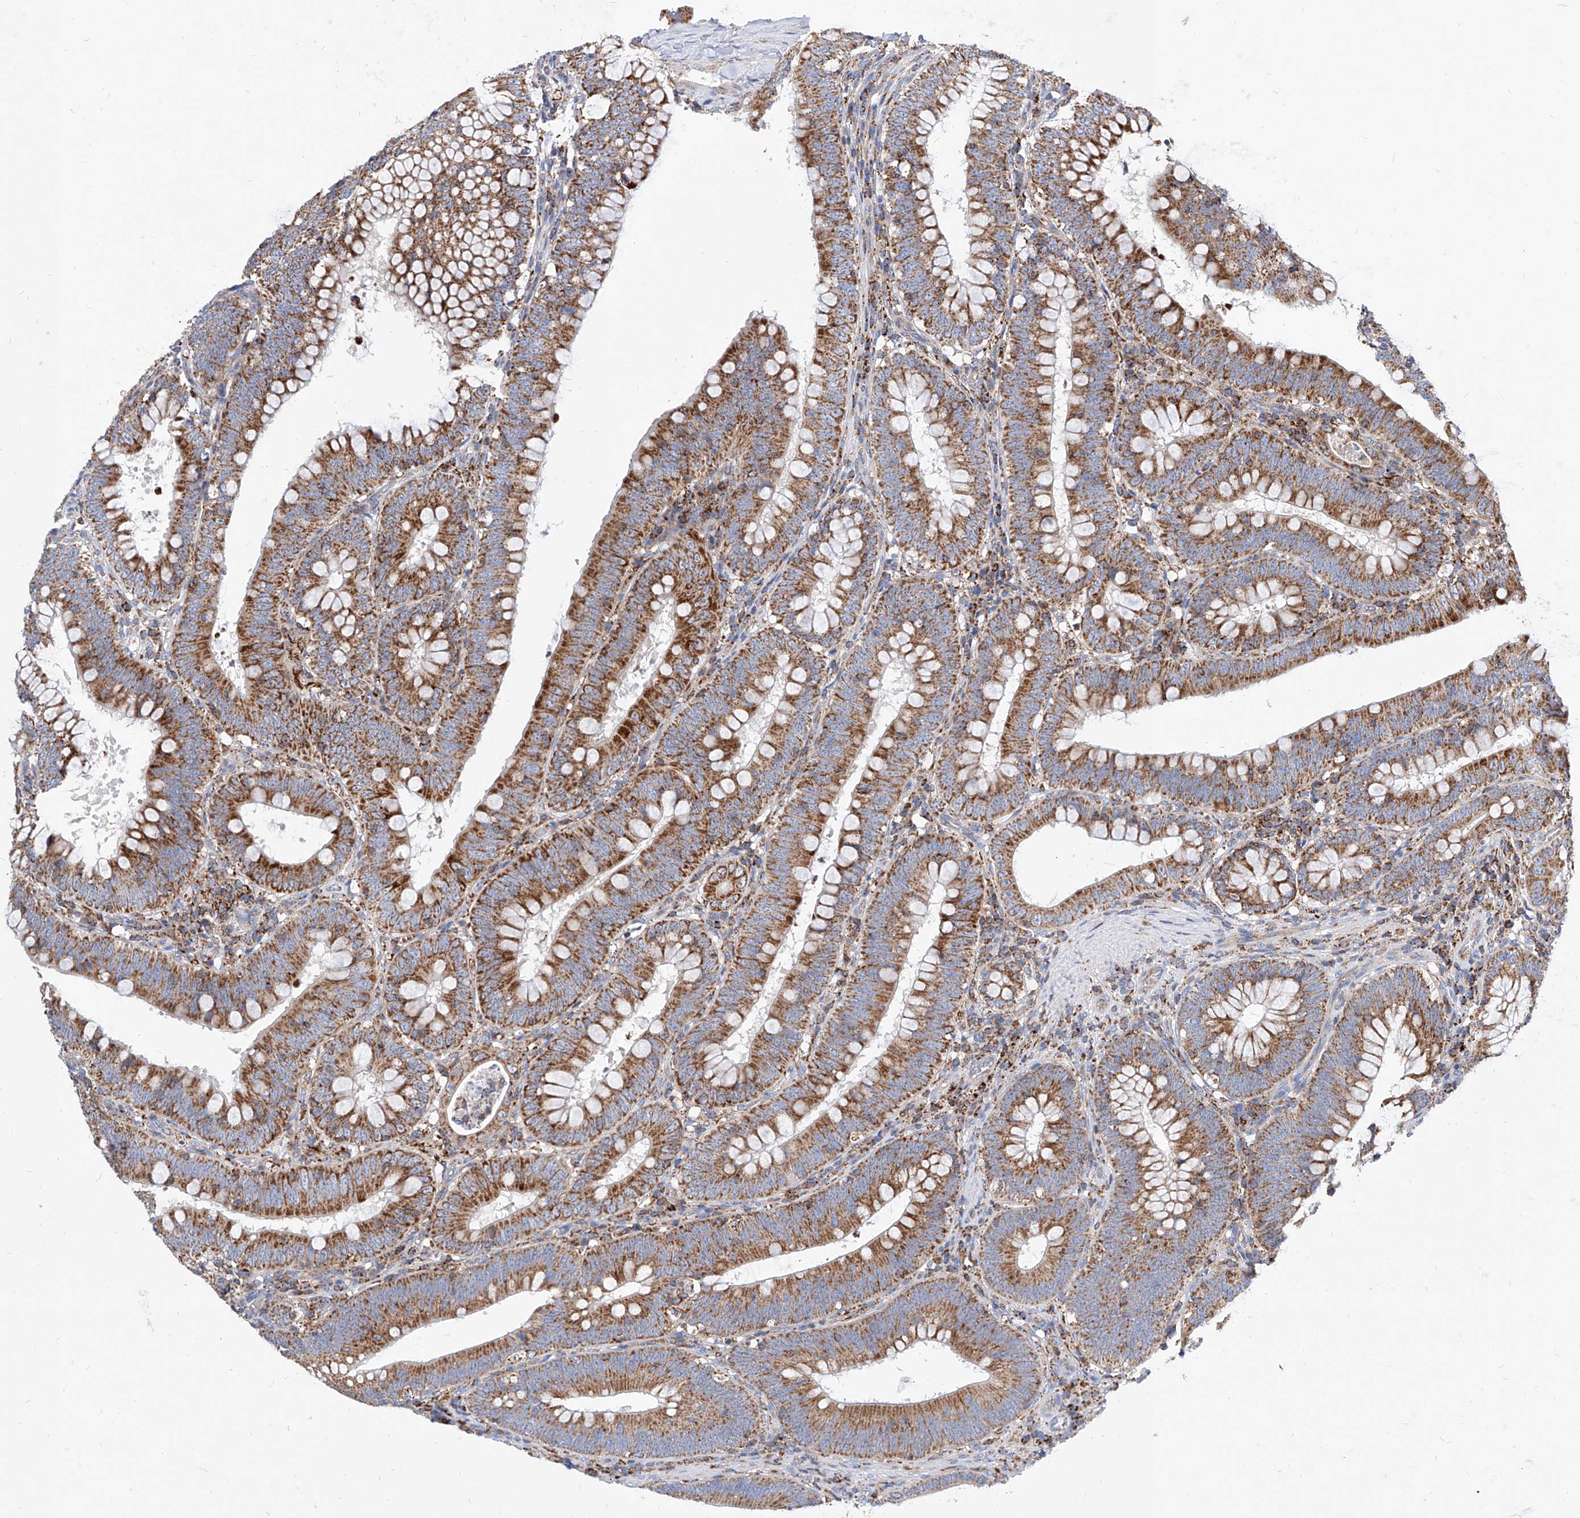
{"staining": {"intensity": "strong", "quantity": ">75%", "location": "cytoplasmic/membranous"}, "tissue": "colorectal cancer", "cell_type": "Tumor cells", "image_type": "cancer", "snomed": [{"axis": "morphology", "description": "Normal tissue, NOS"}, {"axis": "topography", "description": "Colon"}], "caption": "Immunohistochemical staining of human colorectal cancer displays high levels of strong cytoplasmic/membranous staining in approximately >75% of tumor cells.", "gene": "CPNE5", "patient": {"sex": "female", "age": 82}}